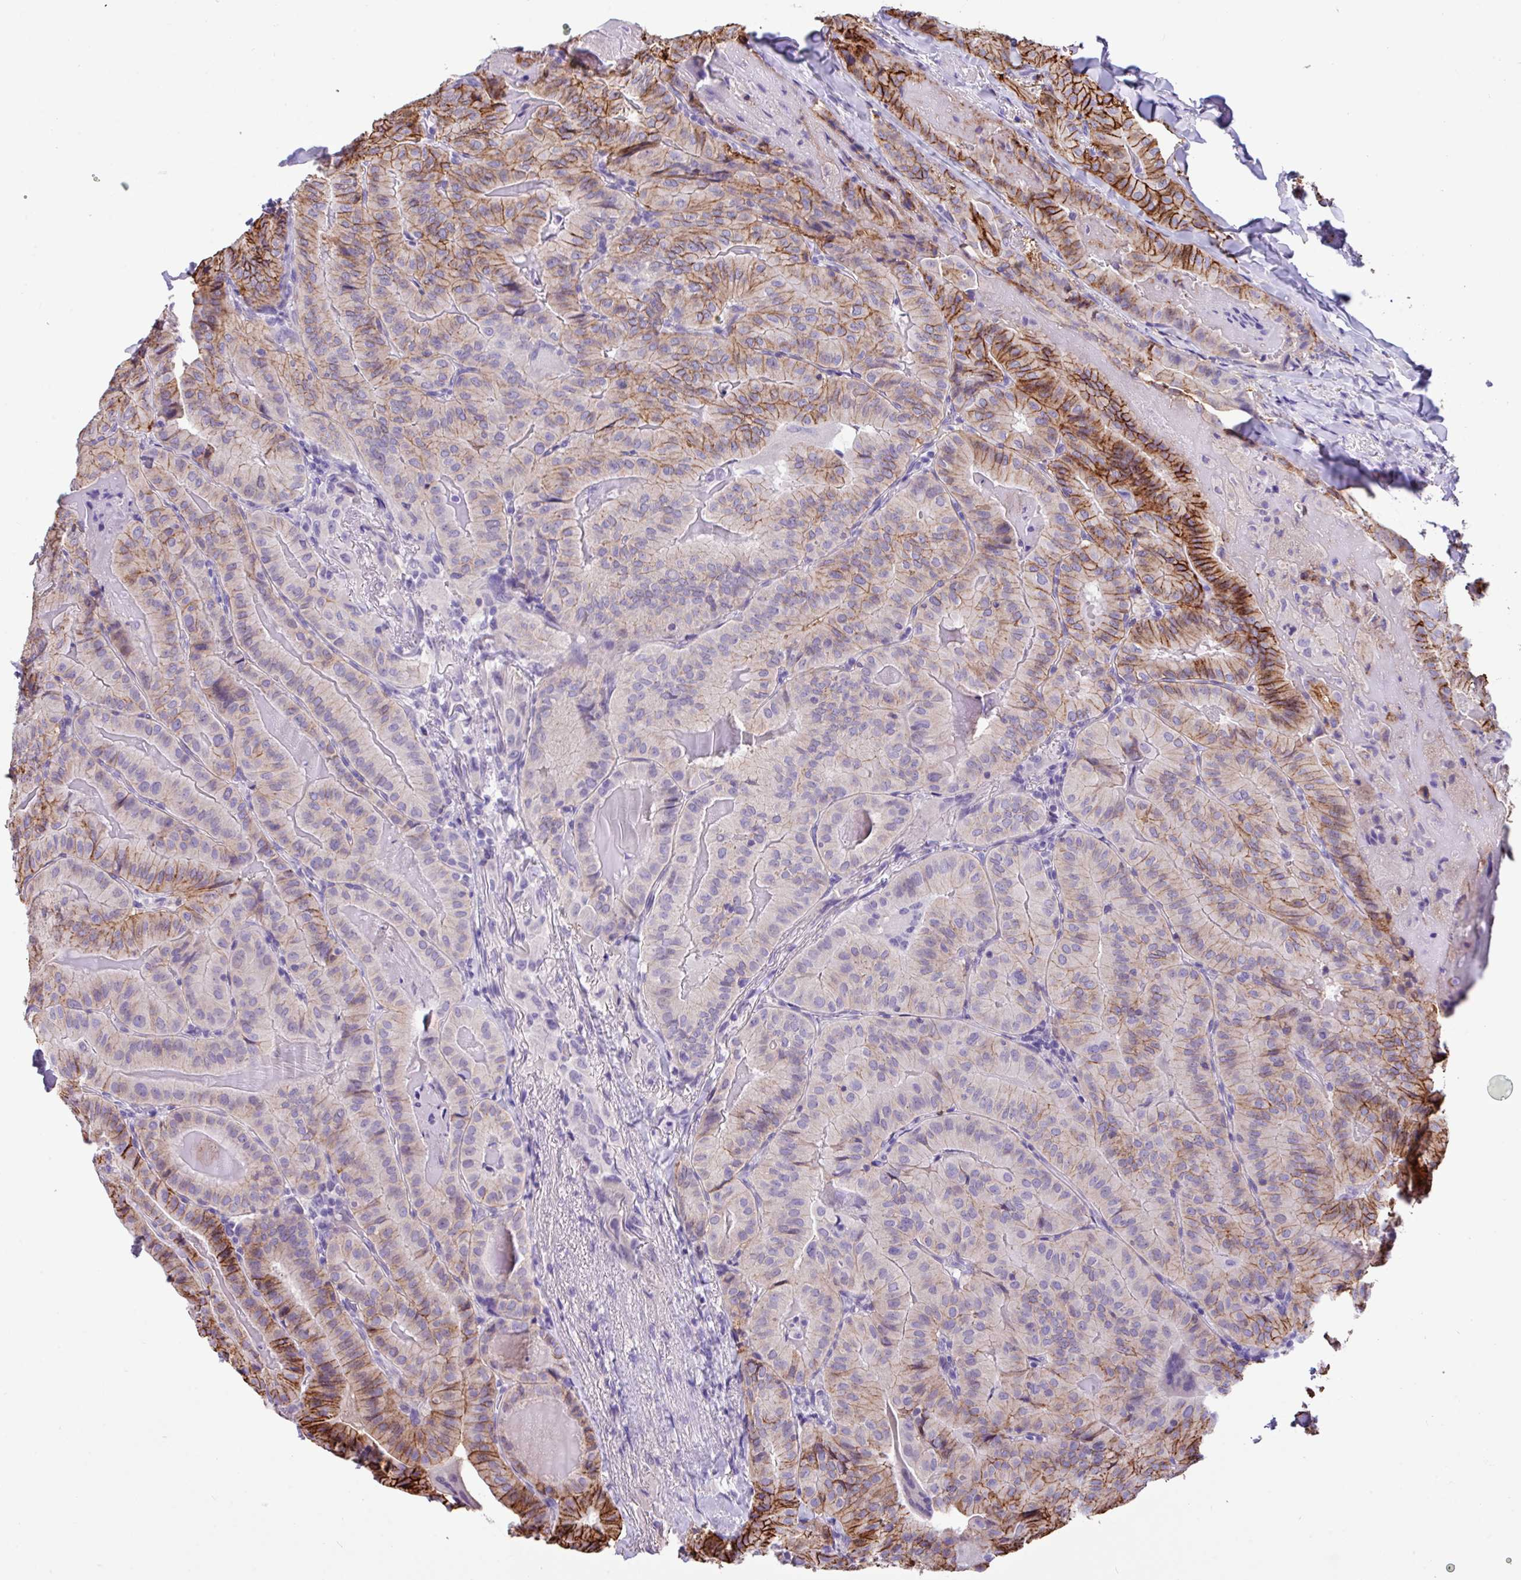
{"staining": {"intensity": "strong", "quantity": "25%-75%", "location": "cytoplasmic/membranous"}, "tissue": "thyroid cancer", "cell_type": "Tumor cells", "image_type": "cancer", "snomed": [{"axis": "morphology", "description": "Papillary adenocarcinoma, NOS"}, {"axis": "topography", "description": "Thyroid gland"}], "caption": "Approximately 25%-75% of tumor cells in thyroid cancer (papillary adenocarcinoma) show strong cytoplasmic/membranous protein positivity as visualized by brown immunohistochemical staining.", "gene": "EPCAM", "patient": {"sex": "female", "age": 68}}